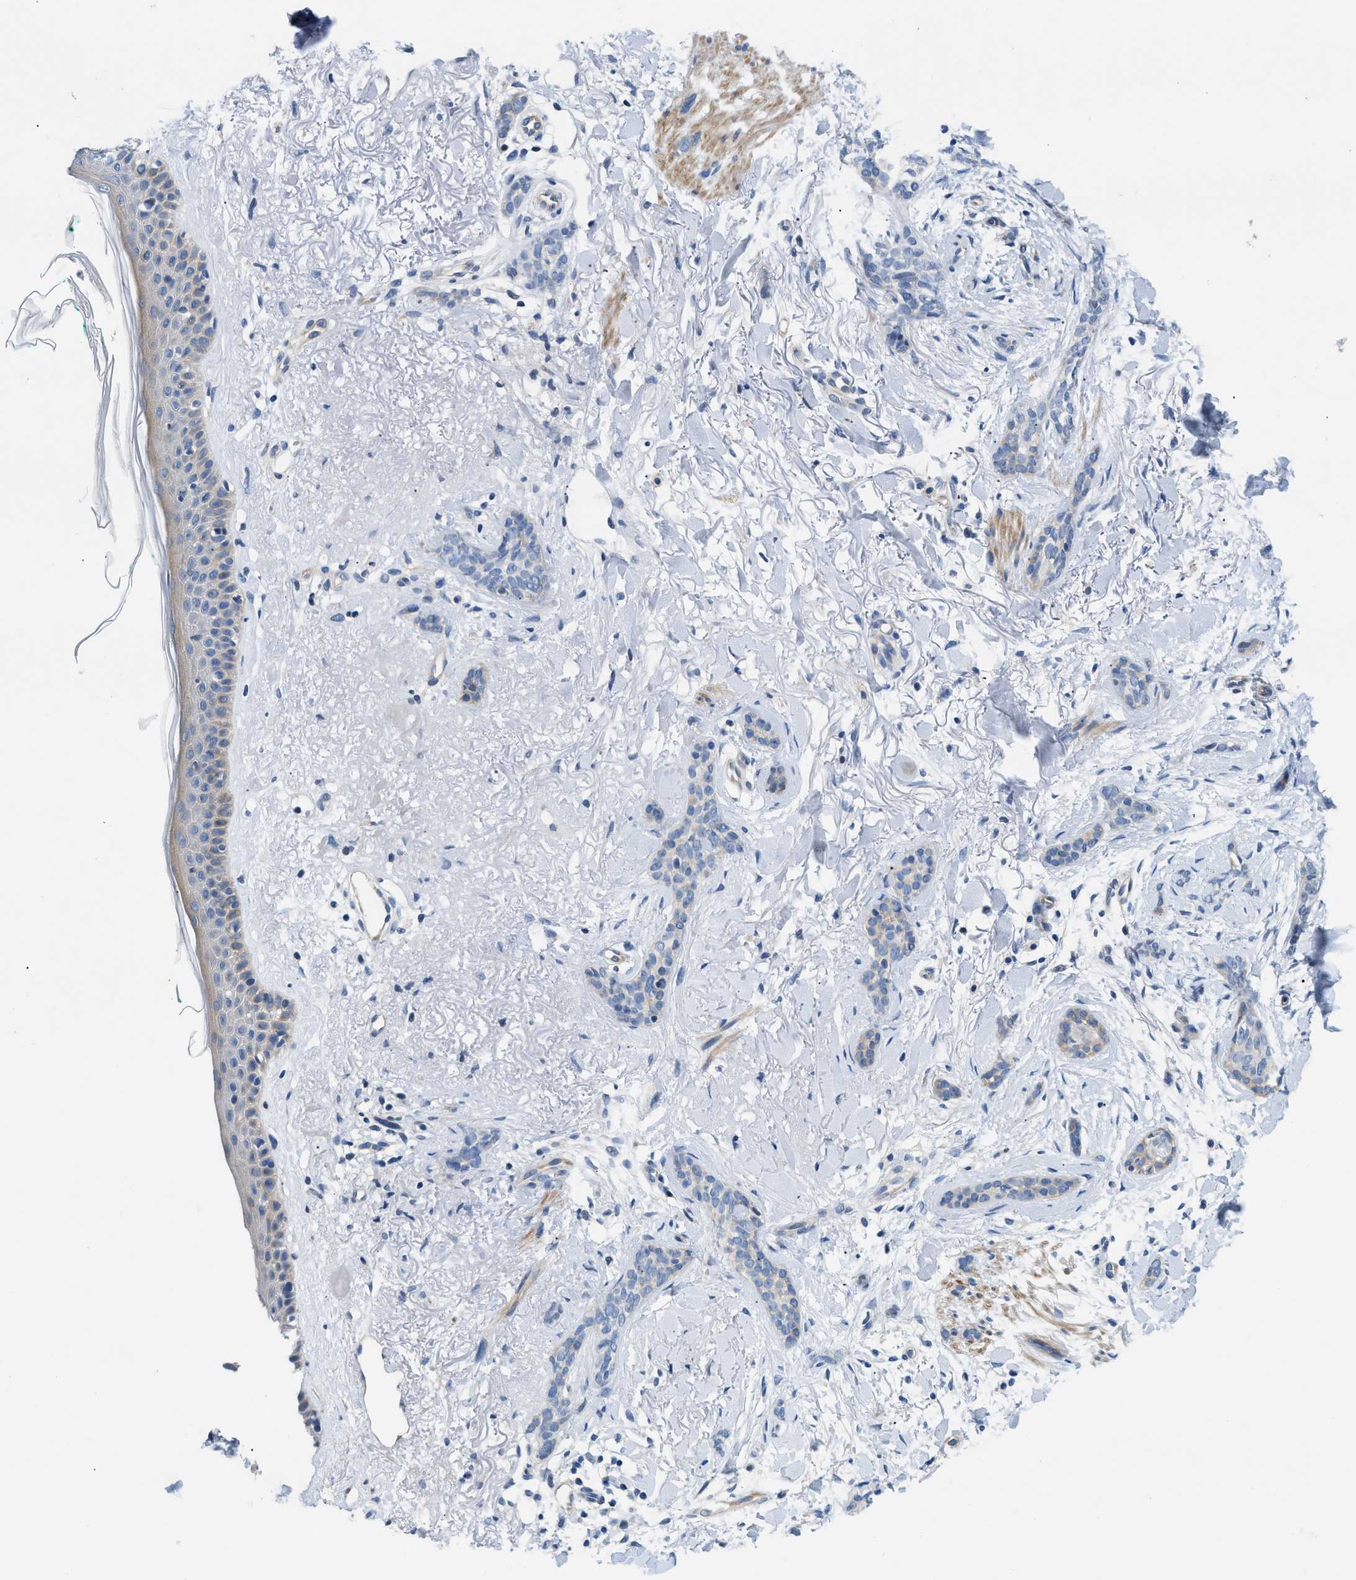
{"staining": {"intensity": "weak", "quantity": "<25%", "location": "cytoplasmic/membranous"}, "tissue": "skin cancer", "cell_type": "Tumor cells", "image_type": "cancer", "snomed": [{"axis": "morphology", "description": "Basal cell carcinoma"}, {"axis": "morphology", "description": "Adnexal tumor, benign"}, {"axis": "topography", "description": "Skin"}], "caption": "Tumor cells are negative for protein expression in human basal cell carcinoma (skin).", "gene": "FDCSP", "patient": {"sex": "female", "age": 42}}